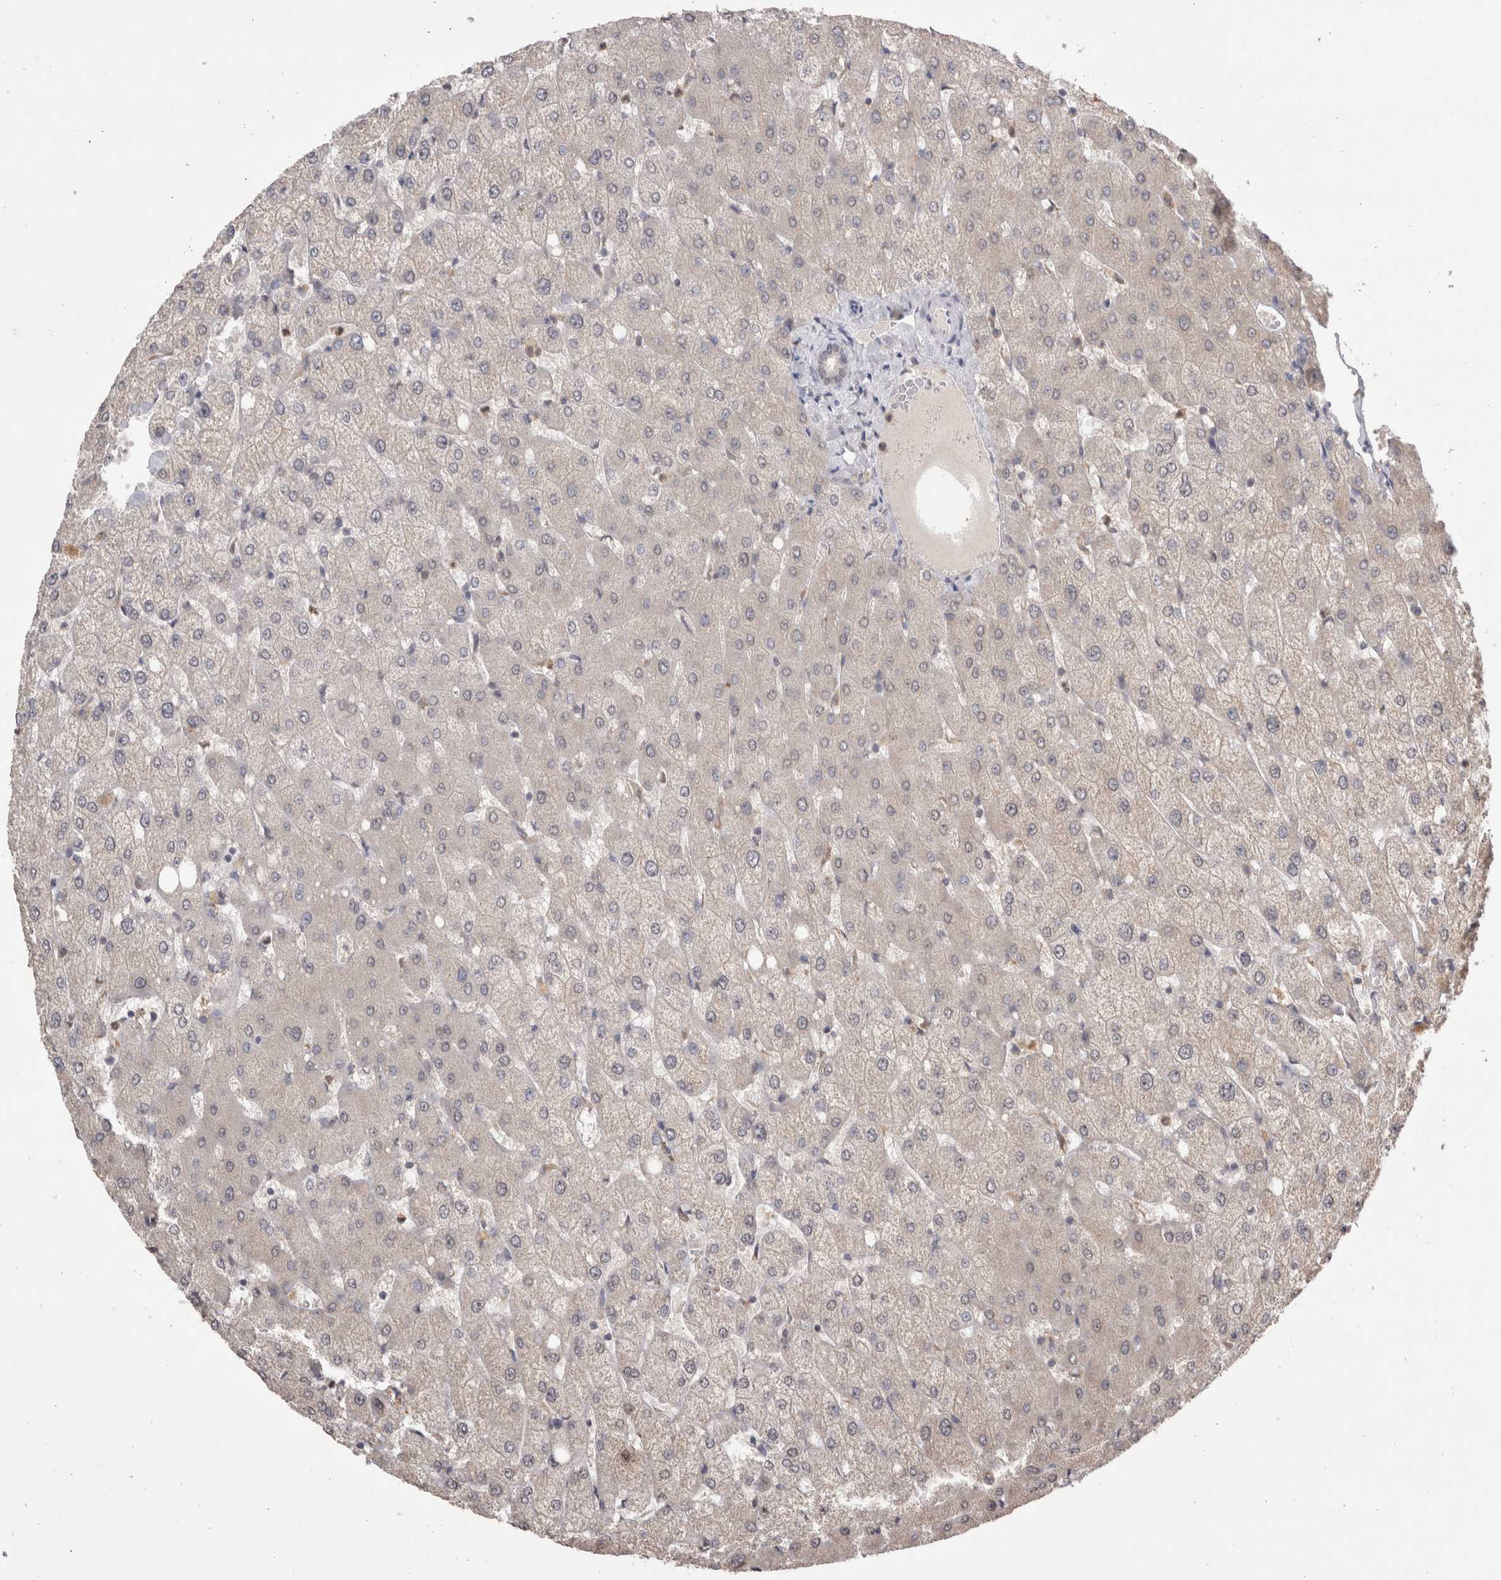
{"staining": {"intensity": "negative", "quantity": "none", "location": "none"}, "tissue": "liver", "cell_type": "Cholangiocytes", "image_type": "normal", "snomed": [{"axis": "morphology", "description": "Normal tissue, NOS"}, {"axis": "topography", "description": "Liver"}], "caption": "DAB (3,3'-diaminobenzidine) immunohistochemical staining of normal liver reveals no significant positivity in cholangiocytes.", "gene": "GRK5", "patient": {"sex": "female", "age": 54}}